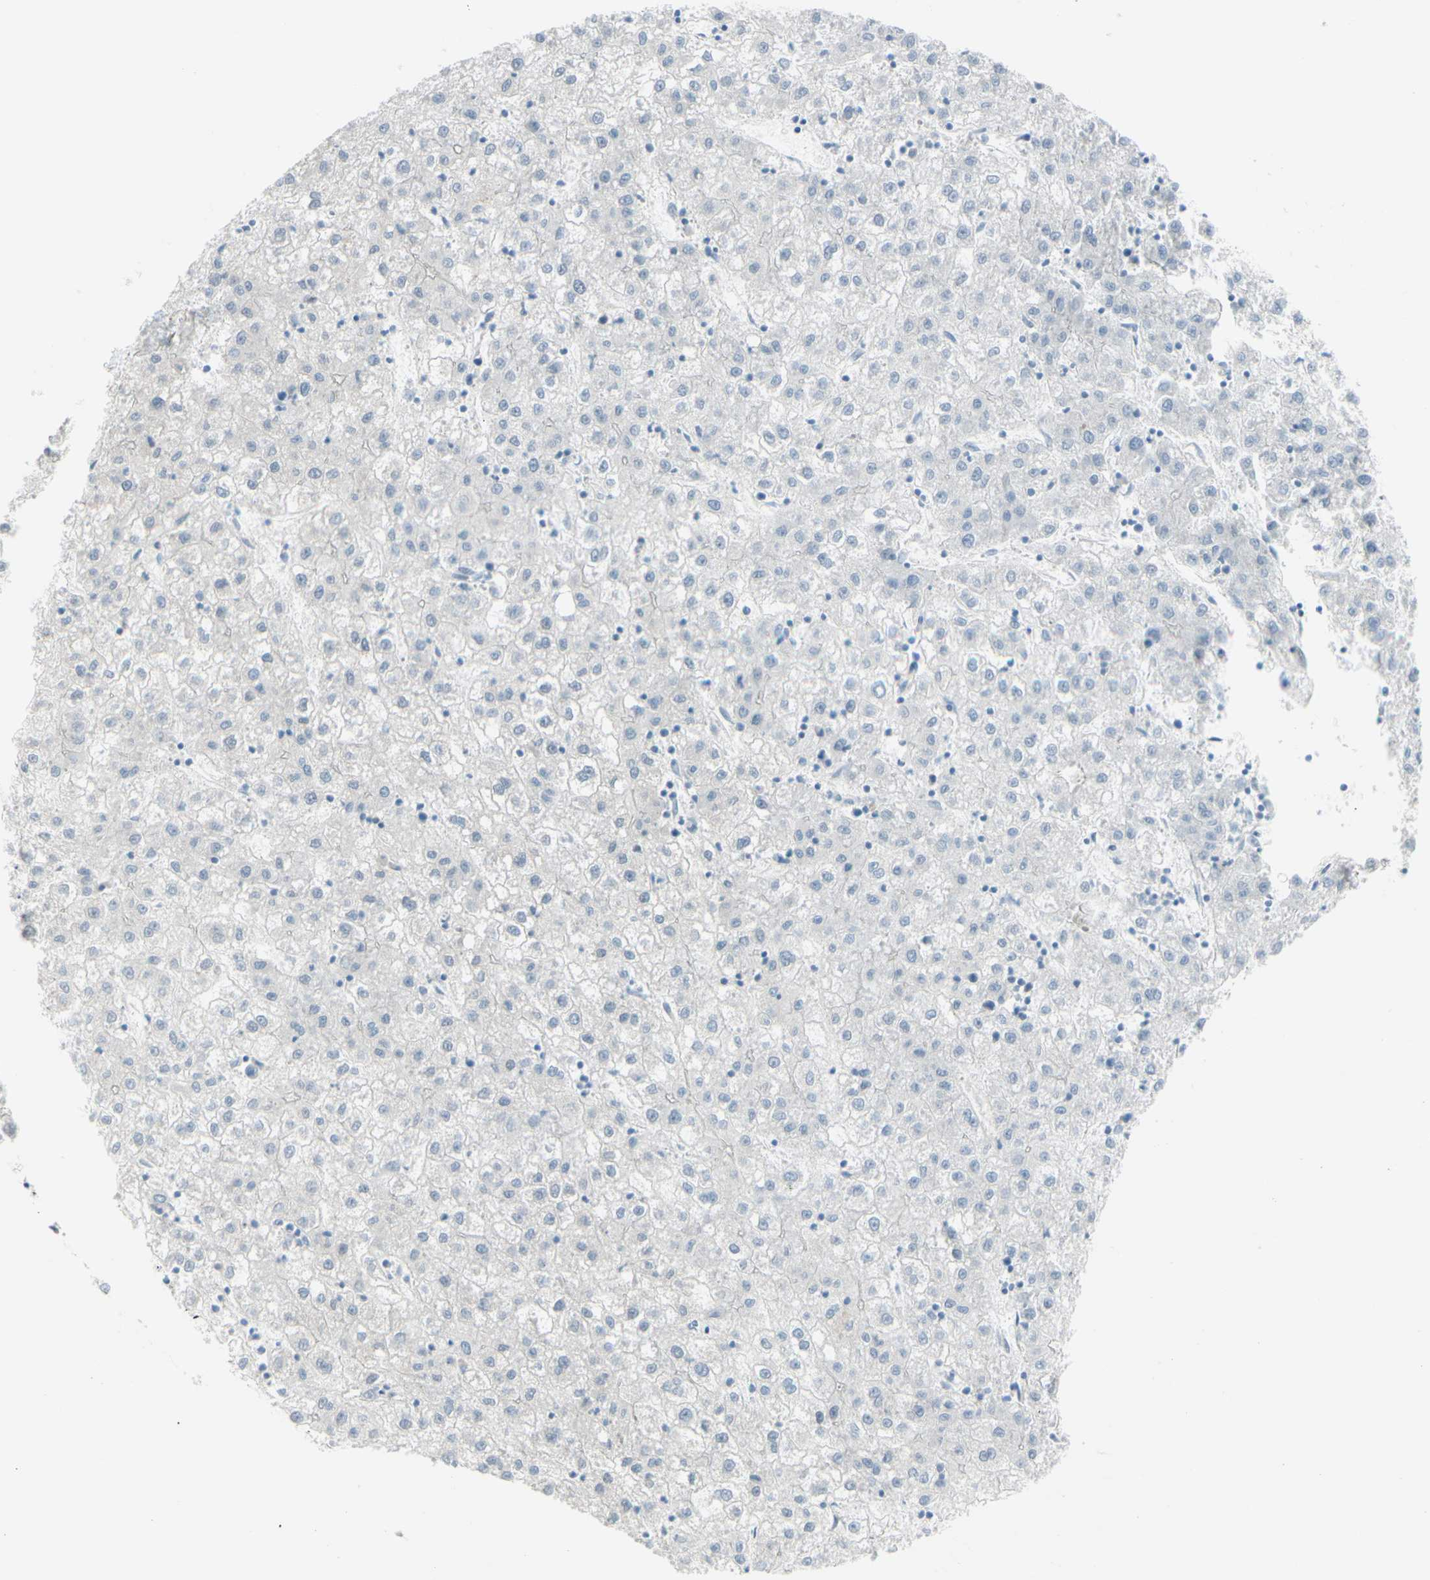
{"staining": {"intensity": "negative", "quantity": "none", "location": "none"}, "tissue": "liver cancer", "cell_type": "Tumor cells", "image_type": "cancer", "snomed": [{"axis": "morphology", "description": "Carcinoma, Hepatocellular, NOS"}, {"axis": "topography", "description": "Liver"}], "caption": "DAB immunohistochemical staining of liver cancer (hepatocellular carcinoma) displays no significant staining in tumor cells.", "gene": "SUFU", "patient": {"sex": "male", "age": 72}}